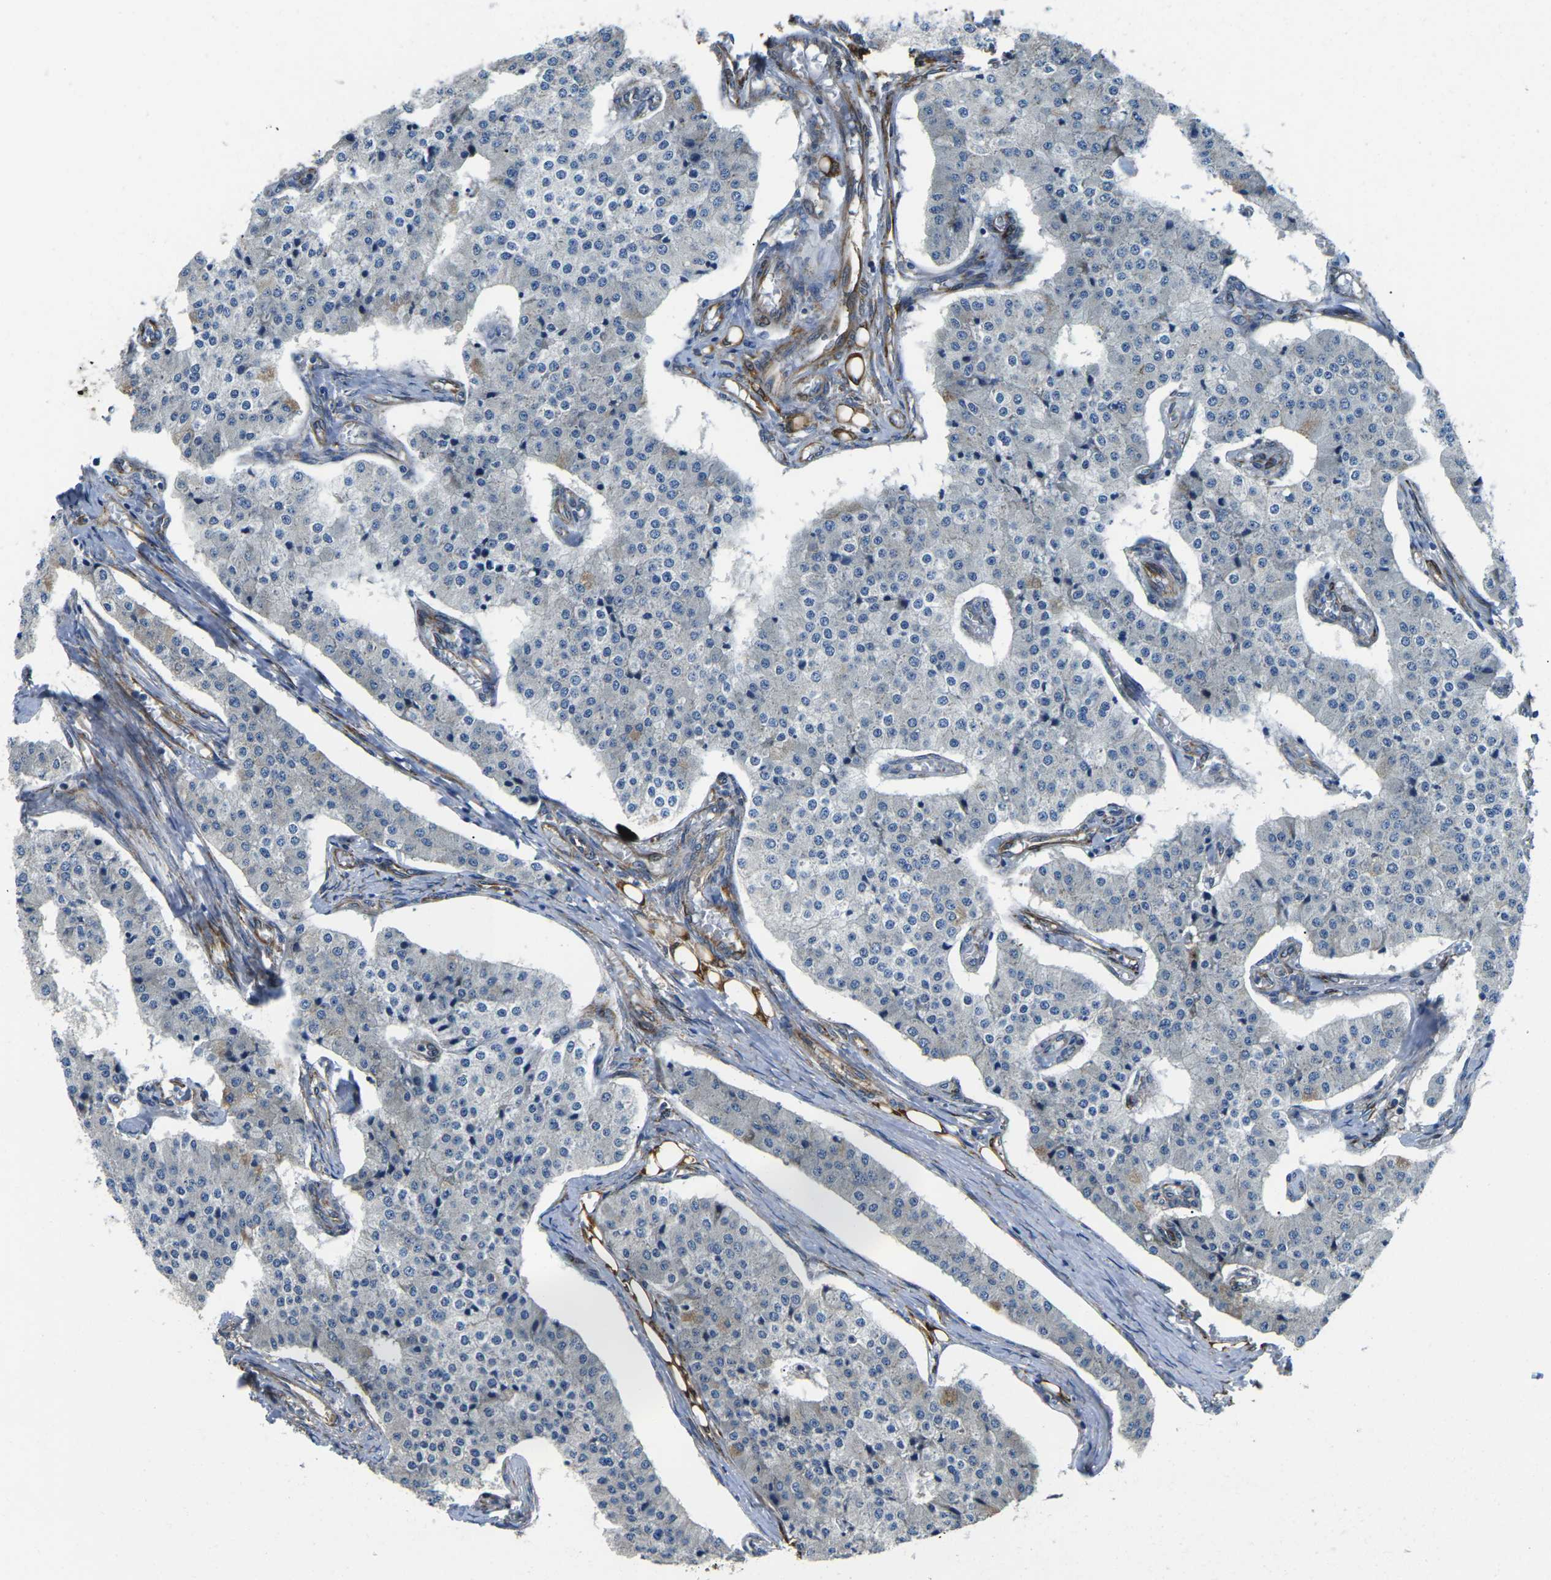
{"staining": {"intensity": "negative", "quantity": "none", "location": "none"}, "tissue": "carcinoid", "cell_type": "Tumor cells", "image_type": "cancer", "snomed": [{"axis": "morphology", "description": "Carcinoid, malignant, NOS"}, {"axis": "topography", "description": "Colon"}], "caption": "The image reveals no staining of tumor cells in carcinoid. (Immunohistochemistry, brightfield microscopy, high magnification).", "gene": "PDZD8", "patient": {"sex": "female", "age": 52}}